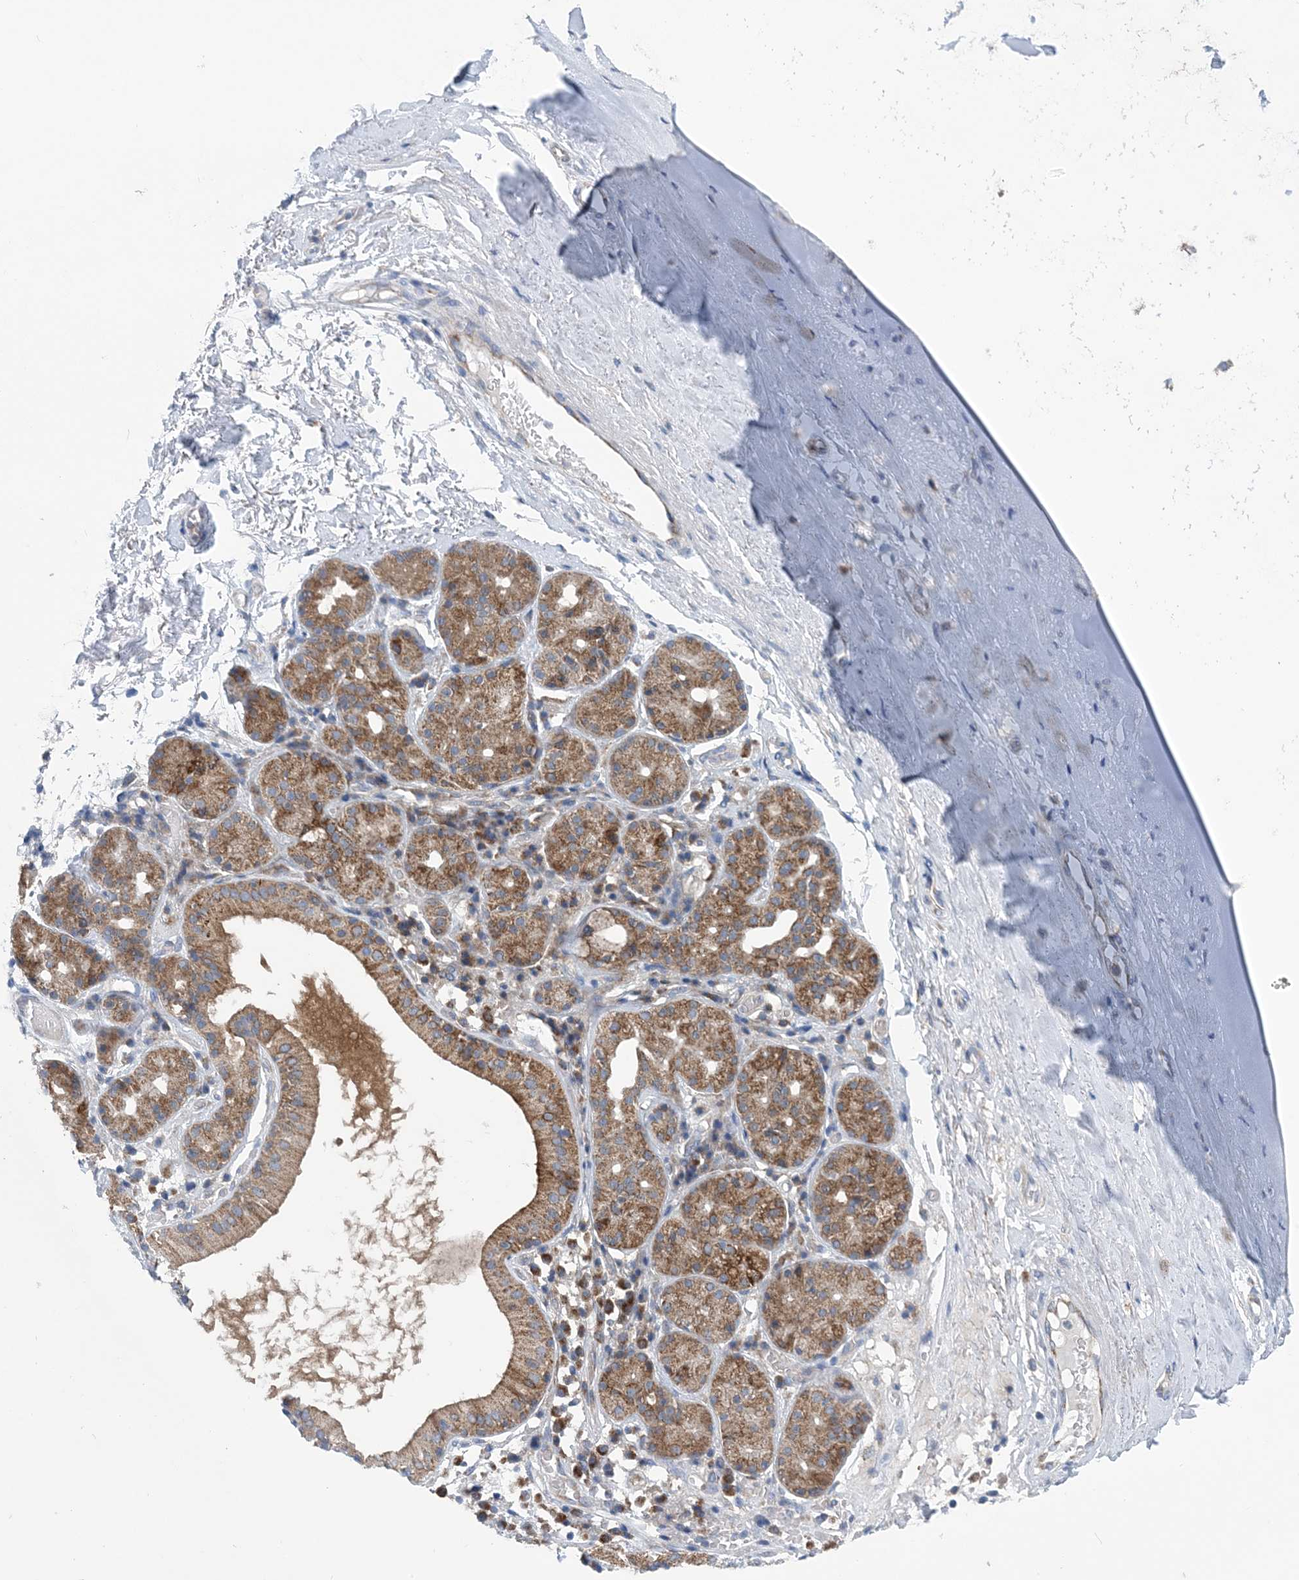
{"staining": {"intensity": "negative", "quantity": "none", "location": "none"}, "tissue": "adipose tissue", "cell_type": "Adipocytes", "image_type": "normal", "snomed": [{"axis": "morphology", "description": "Normal tissue, NOS"}, {"axis": "morphology", "description": "Basal cell carcinoma"}, {"axis": "topography", "description": "Cartilage tissue"}, {"axis": "topography", "description": "Nasopharynx"}, {"axis": "topography", "description": "Oral tissue"}], "caption": "This is a image of IHC staining of benign adipose tissue, which shows no staining in adipocytes. Brightfield microscopy of immunohistochemistry (IHC) stained with DAB (brown) and hematoxylin (blue), captured at high magnification.", "gene": "COPE", "patient": {"sex": "female", "age": 77}}